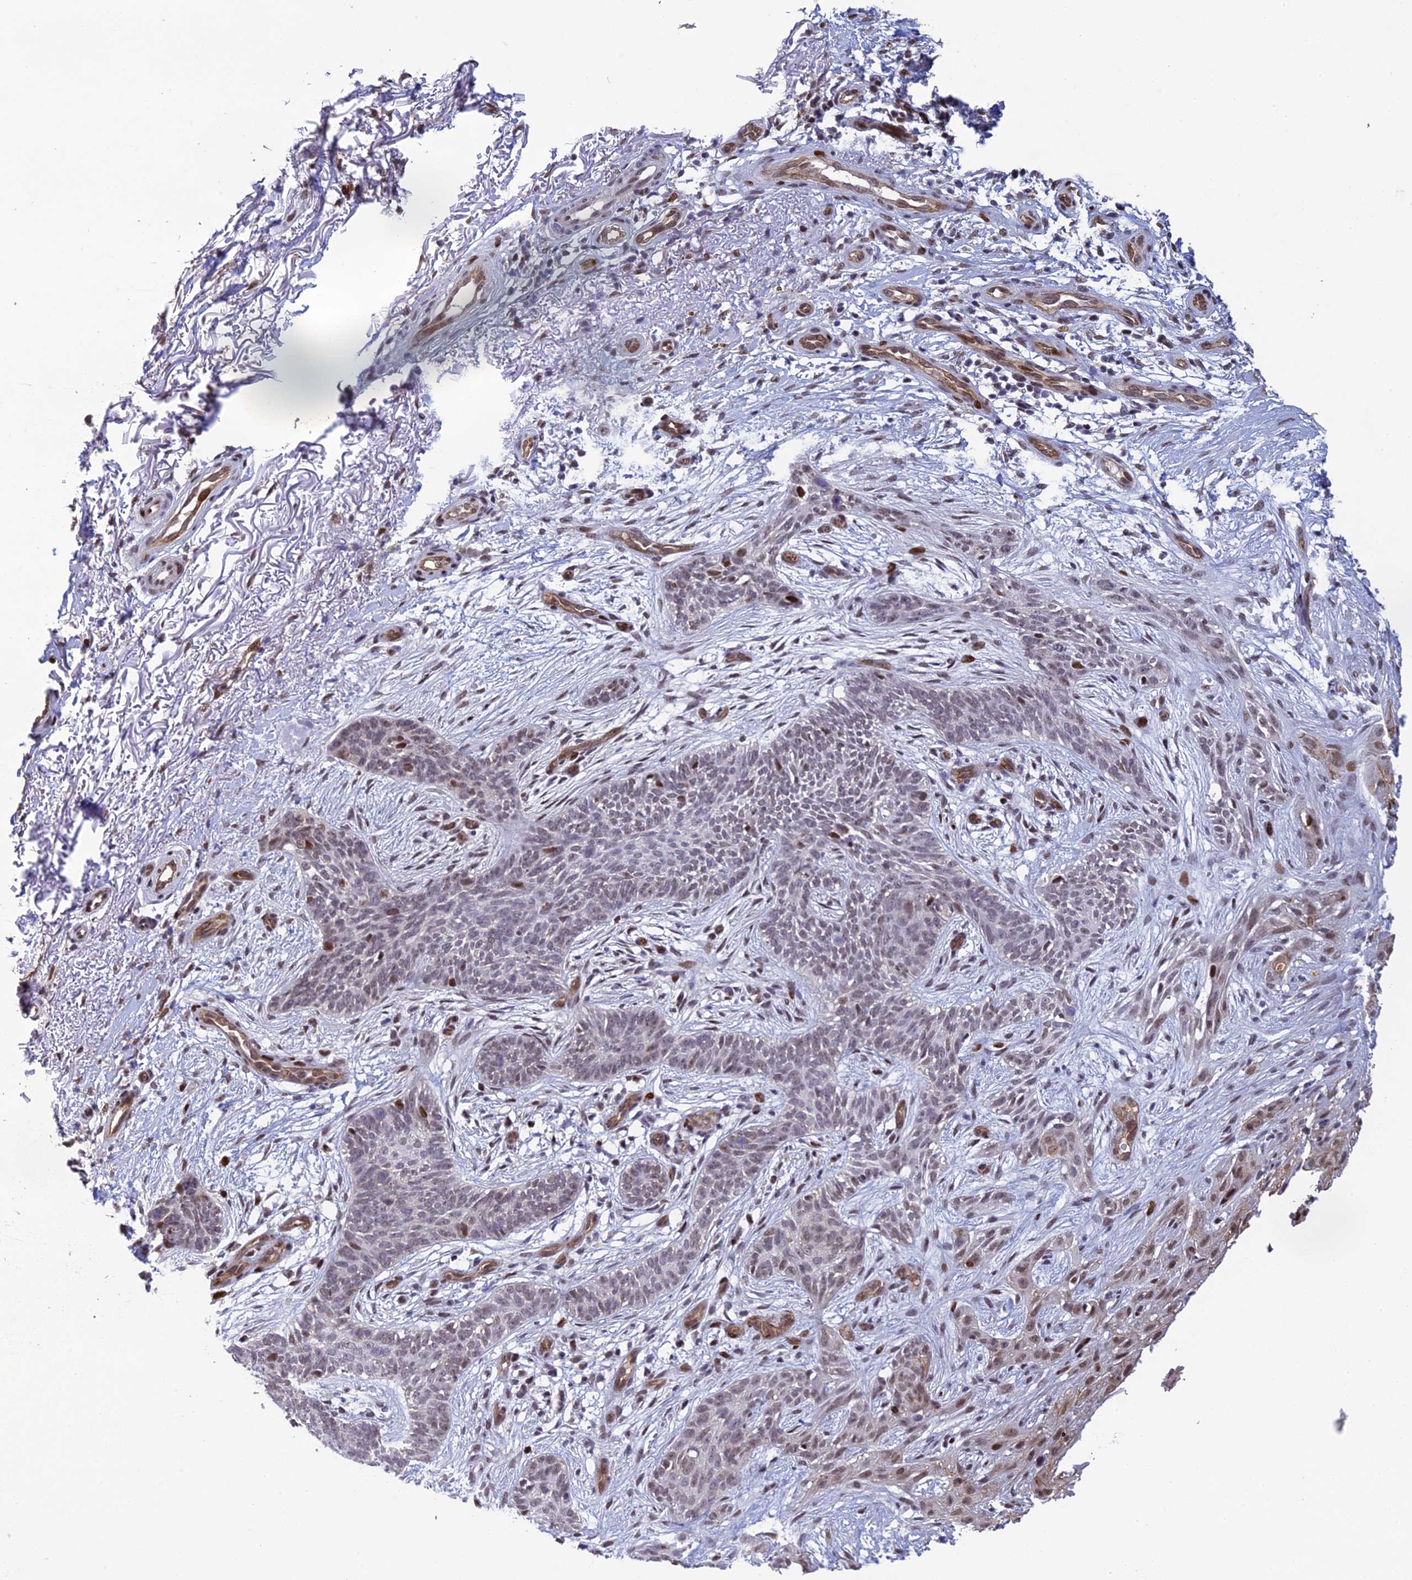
{"staining": {"intensity": "moderate", "quantity": "<25%", "location": "nuclear"}, "tissue": "skin cancer", "cell_type": "Tumor cells", "image_type": "cancer", "snomed": [{"axis": "morphology", "description": "Basal cell carcinoma"}, {"axis": "topography", "description": "Skin"}], "caption": "Human skin cancer stained for a protein (brown) demonstrates moderate nuclear positive expression in about <25% of tumor cells.", "gene": "RANBP3", "patient": {"sex": "female", "age": 82}}